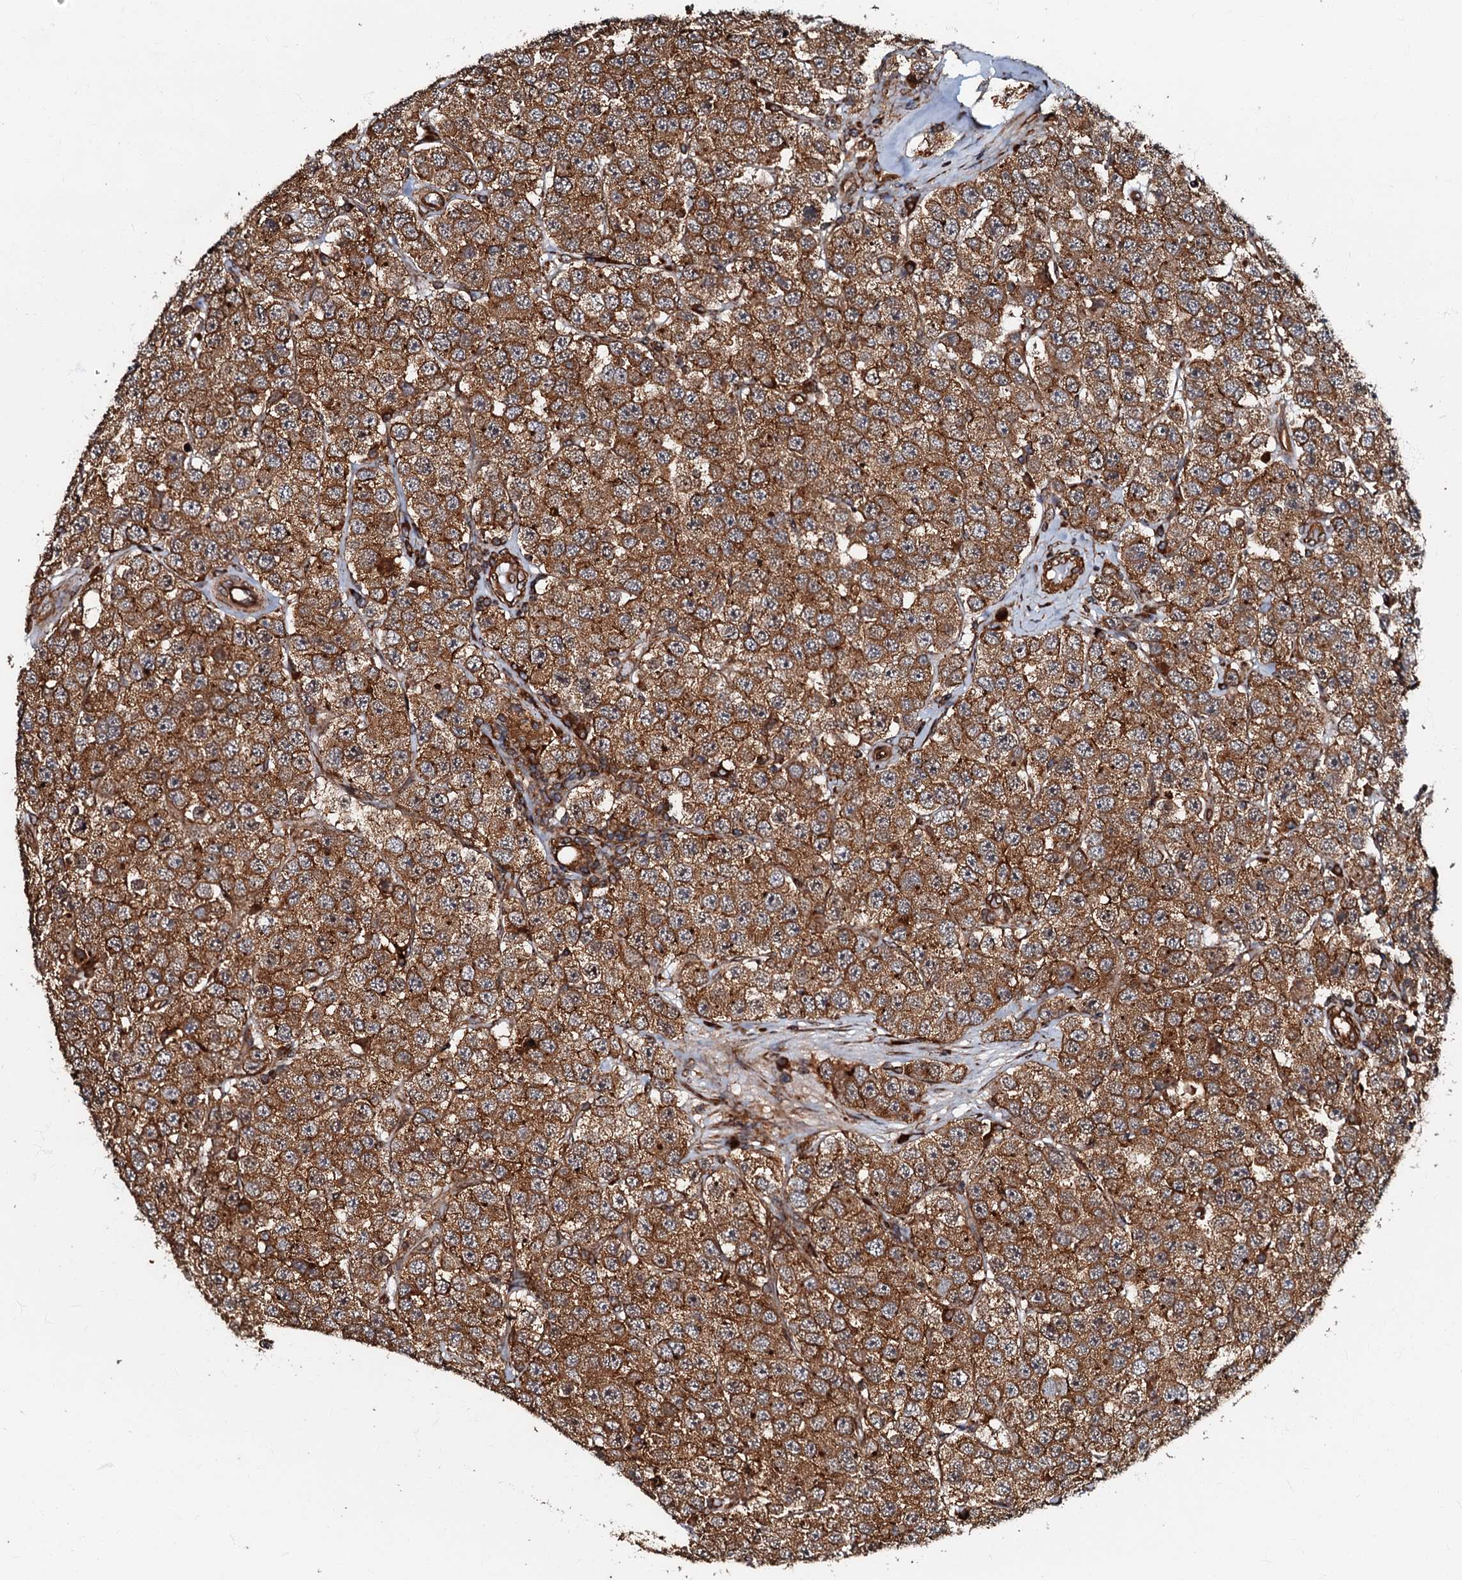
{"staining": {"intensity": "moderate", "quantity": ">75%", "location": "cytoplasmic/membranous"}, "tissue": "testis cancer", "cell_type": "Tumor cells", "image_type": "cancer", "snomed": [{"axis": "morphology", "description": "Seminoma, NOS"}, {"axis": "topography", "description": "Testis"}], "caption": "This is a micrograph of IHC staining of seminoma (testis), which shows moderate positivity in the cytoplasmic/membranous of tumor cells.", "gene": "BLOC1S6", "patient": {"sex": "male", "age": 28}}